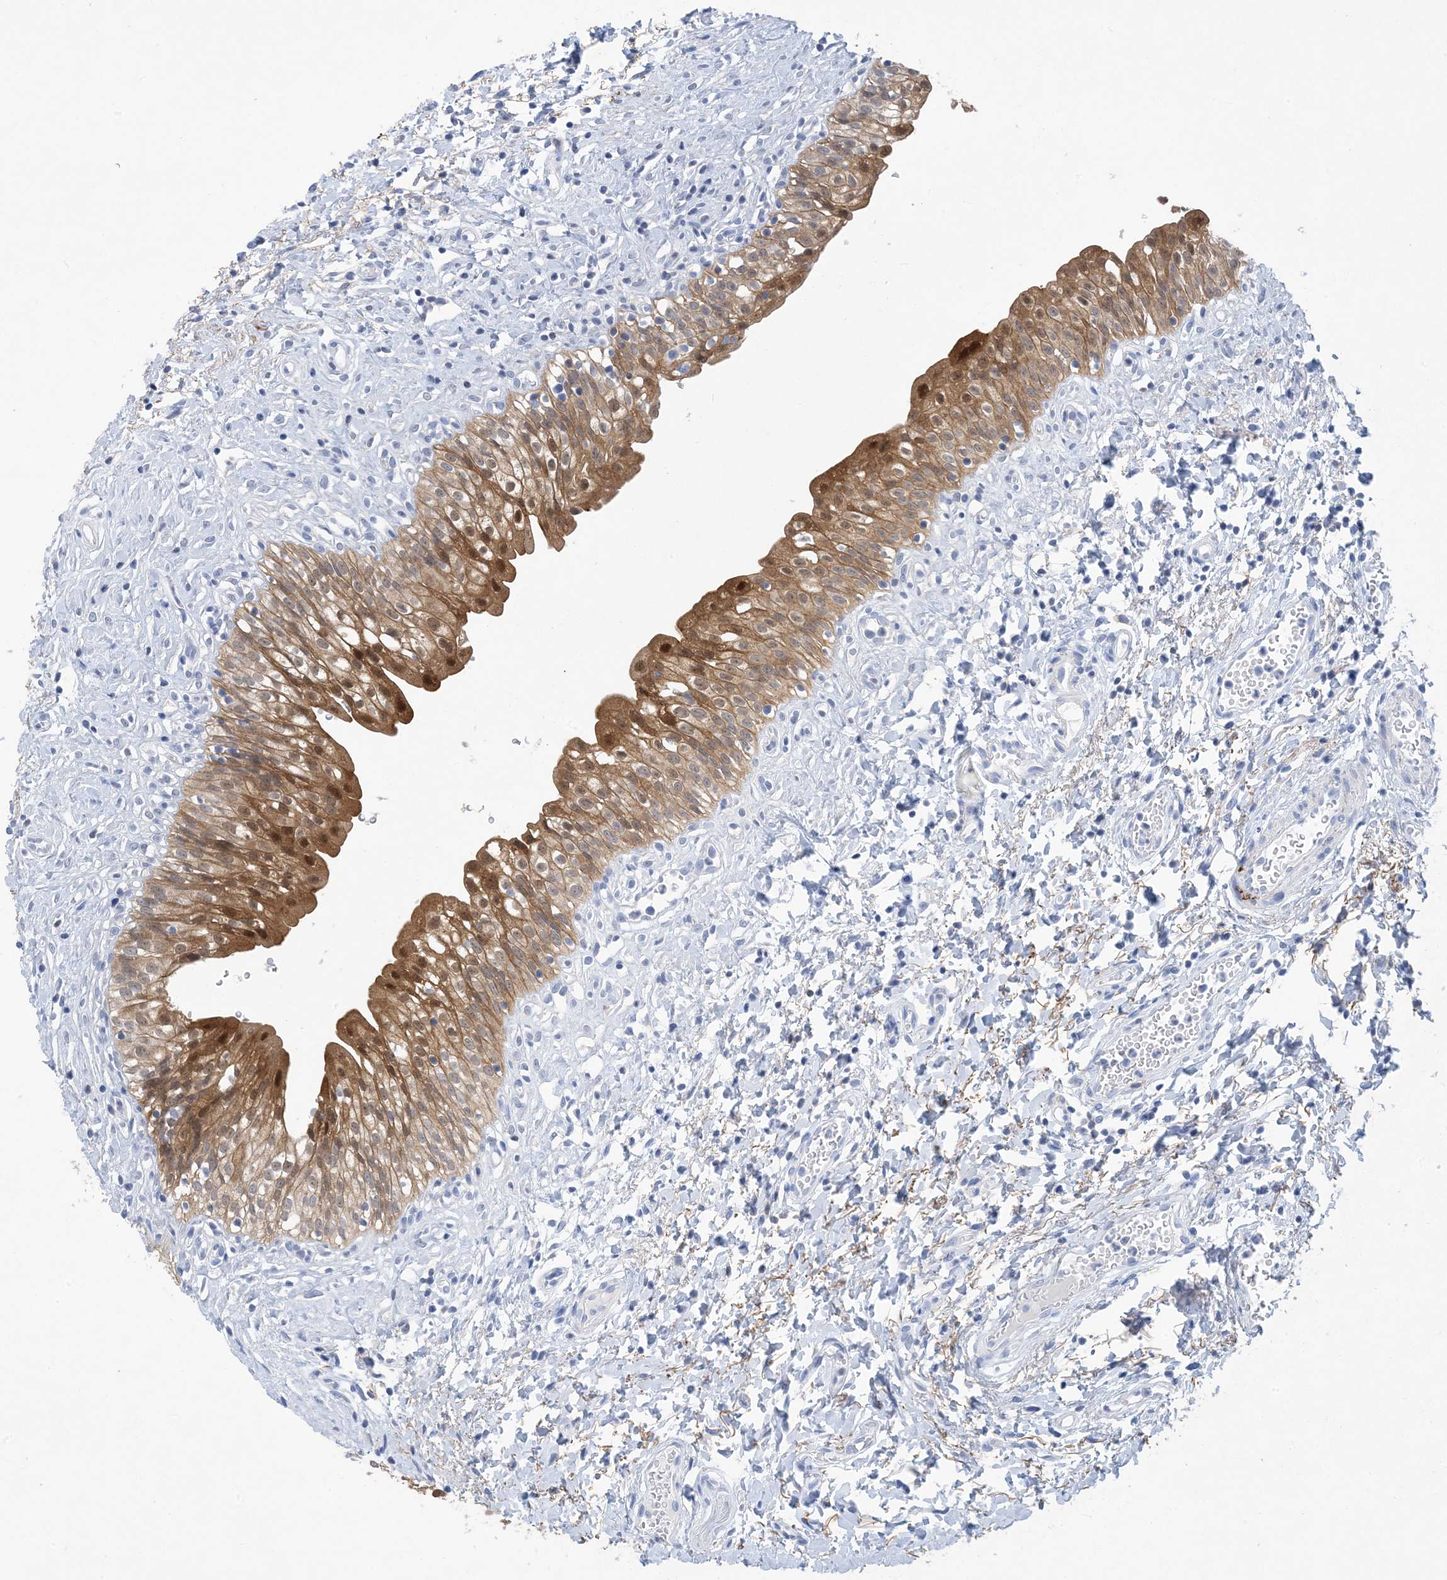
{"staining": {"intensity": "strong", "quantity": ">75%", "location": "cytoplasmic/membranous,nuclear"}, "tissue": "urinary bladder", "cell_type": "Urothelial cells", "image_type": "normal", "snomed": [{"axis": "morphology", "description": "Normal tissue, NOS"}, {"axis": "topography", "description": "Urinary bladder"}], "caption": "Urothelial cells display strong cytoplasmic/membranous,nuclear expression in about >75% of cells in benign urinary bladder. (DAB = brown stain, brightfield microscopy at high magnification).", "gene": "SH3YL1", "patient": {"sex": "male", "age": 51}}